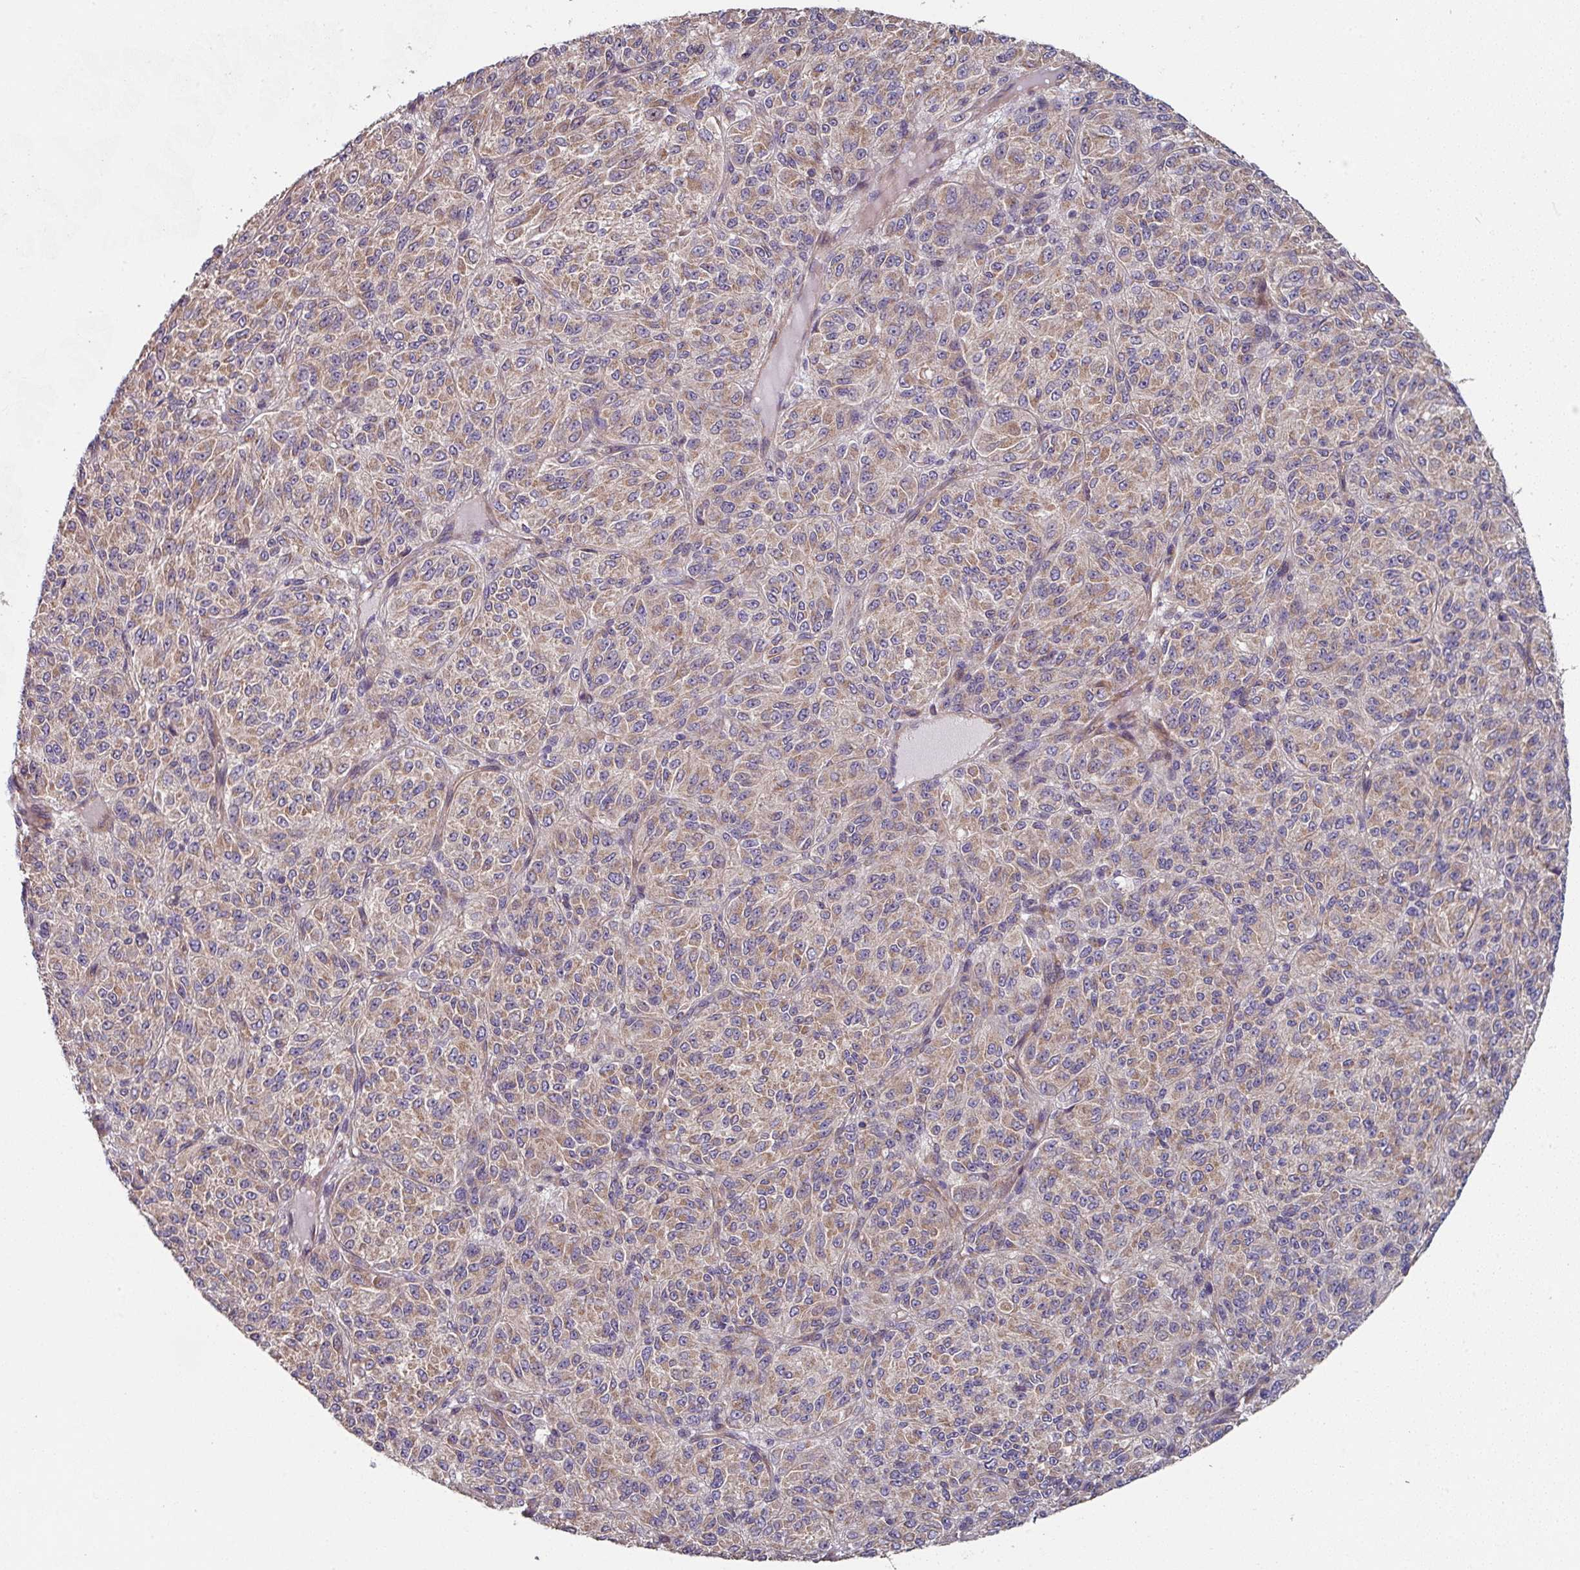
{"staining": {"intensity": "weak", "quantity": ">75%", "location": "cytoplasmic/membranous"}, "tissue": "melanoma", "cell_type": "Tumor cells", "image_type": "cancer", "snomed": [{"axis": "morphology", "description": "Malignant melanoma, Metastatic site"}, {"axis": "topography", "description": "Brain"}], "caption": "Immunohistochemistry (DAB) staining of malignant melanoma (metastatic site) shows weak cytoplasmic/membranous protein expression in about >75% of tumor cells.", "gene": "DCAF12L2", "patient": {"sex": "female", "age": 56}}